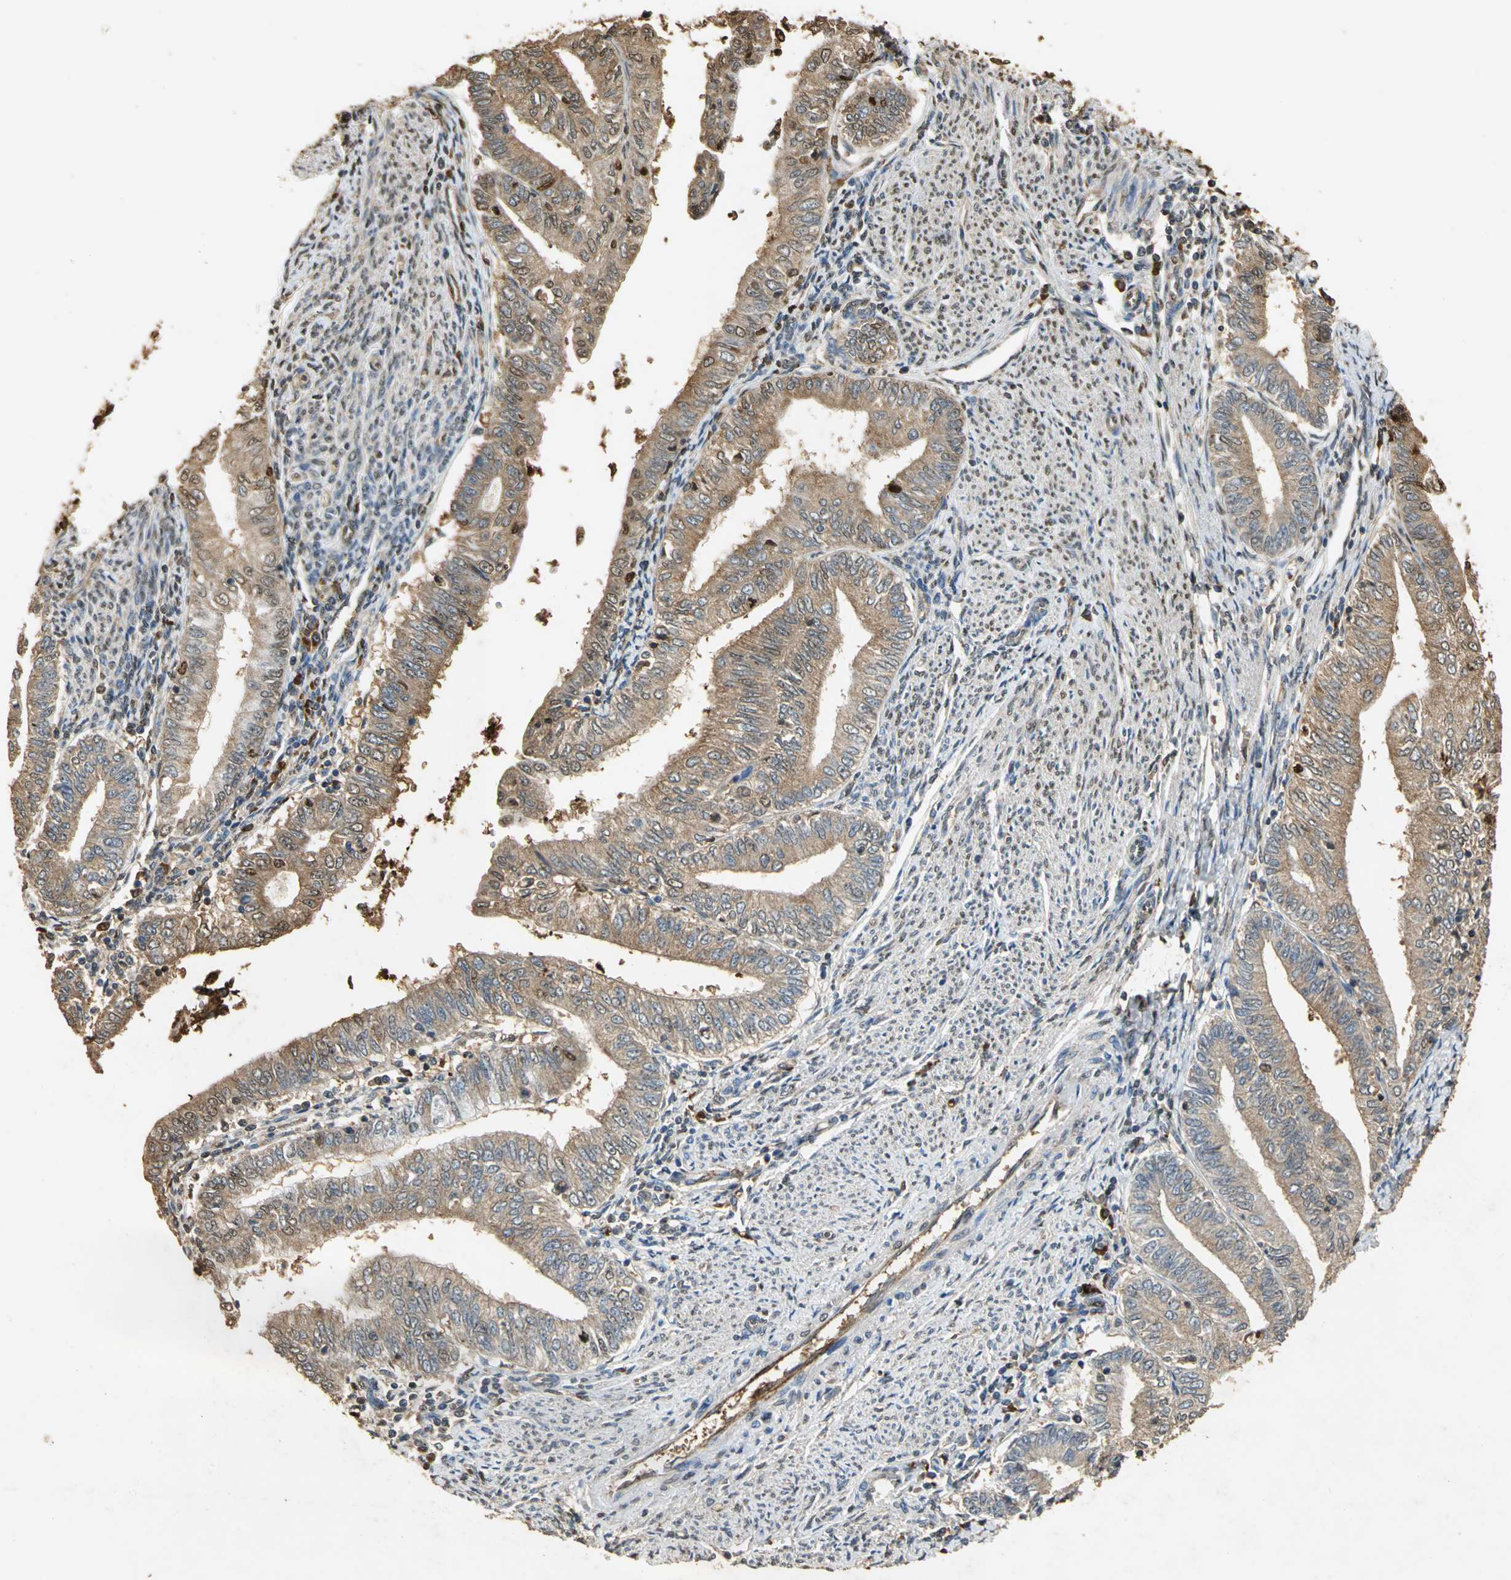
{"staining": {"intensity": "moderate", "quantity": ">75%", "location": "cytoplasmic/membranous"}, "tissue": "endometrial cancer", "cell_type": "Tumor cells", "image_type": "cancer", "snomed": [{"axis": "morphology", "description": "Adenocarcinoma, NOS"}, {"axis": "topography", "description": "Endometrium"}], "caption": "Moderate cytoplasmic/membranous staining is identified in about >75% of tumor cells in adenocarcinoma (endometrial). Nuclei are stained in blue.", "gene": "GAPDH", "patient": {"sex": "female", "age": 66}}